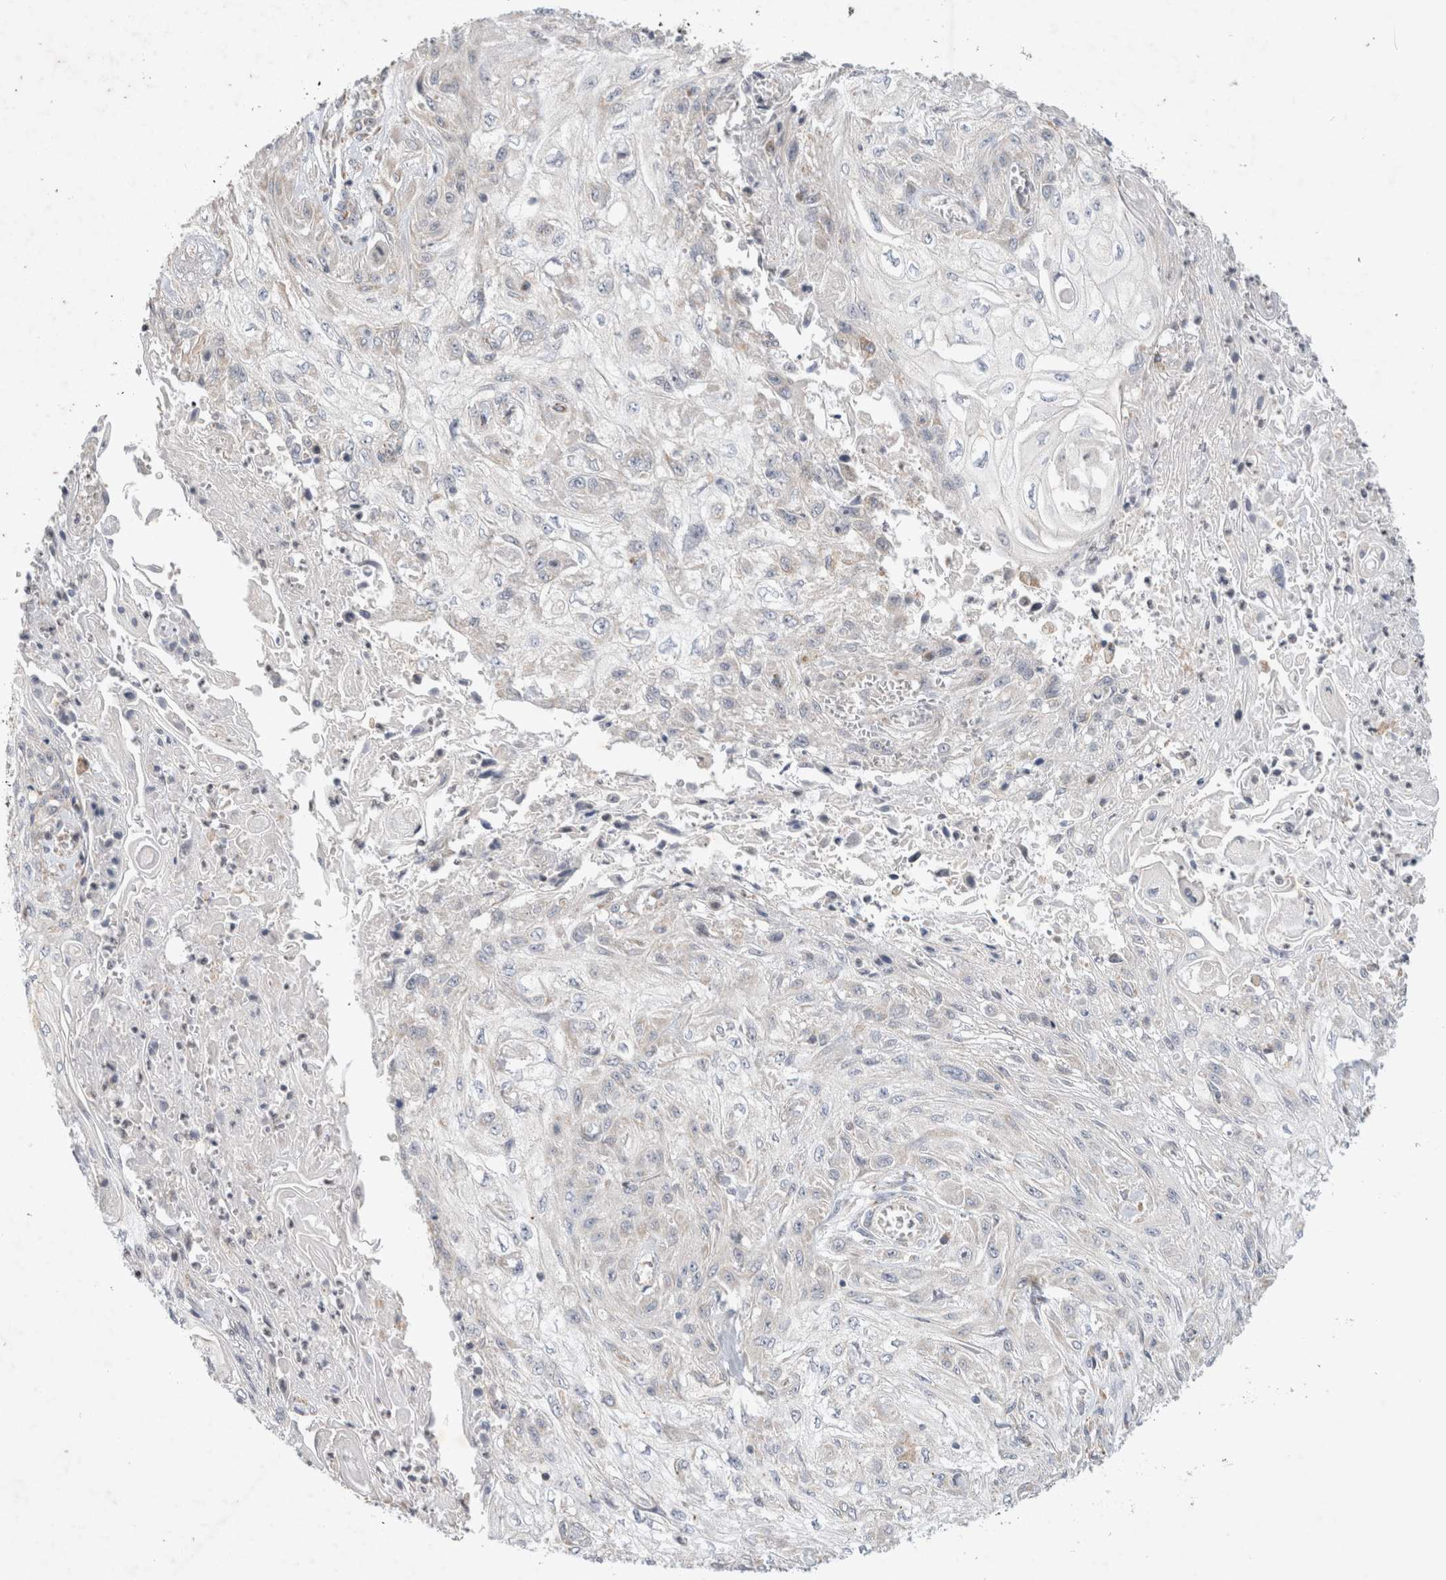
{"staining": {"intensity": "negative", "quantity": "none", "location": "none"}, "tissue": "skin cancer", "cell_type": "Tumor cells", "image_type": "cancer", "snomed": [{"axis": "morphology", "description": "Squamous cell carcinoma, NOS"}, {"axis": "morphology", "description": "Squamous cell carcinoma, metastatic, NOS"}, {"axis": "topography", "description": "Skin"}, {"axis": "topography", "description": "Lymph node"}], "caption": "Tumor cells are negative for protein expression in human skin cancer.", "gene": "NEDD4L", "patient": {"sex": "male", "age": 75}}